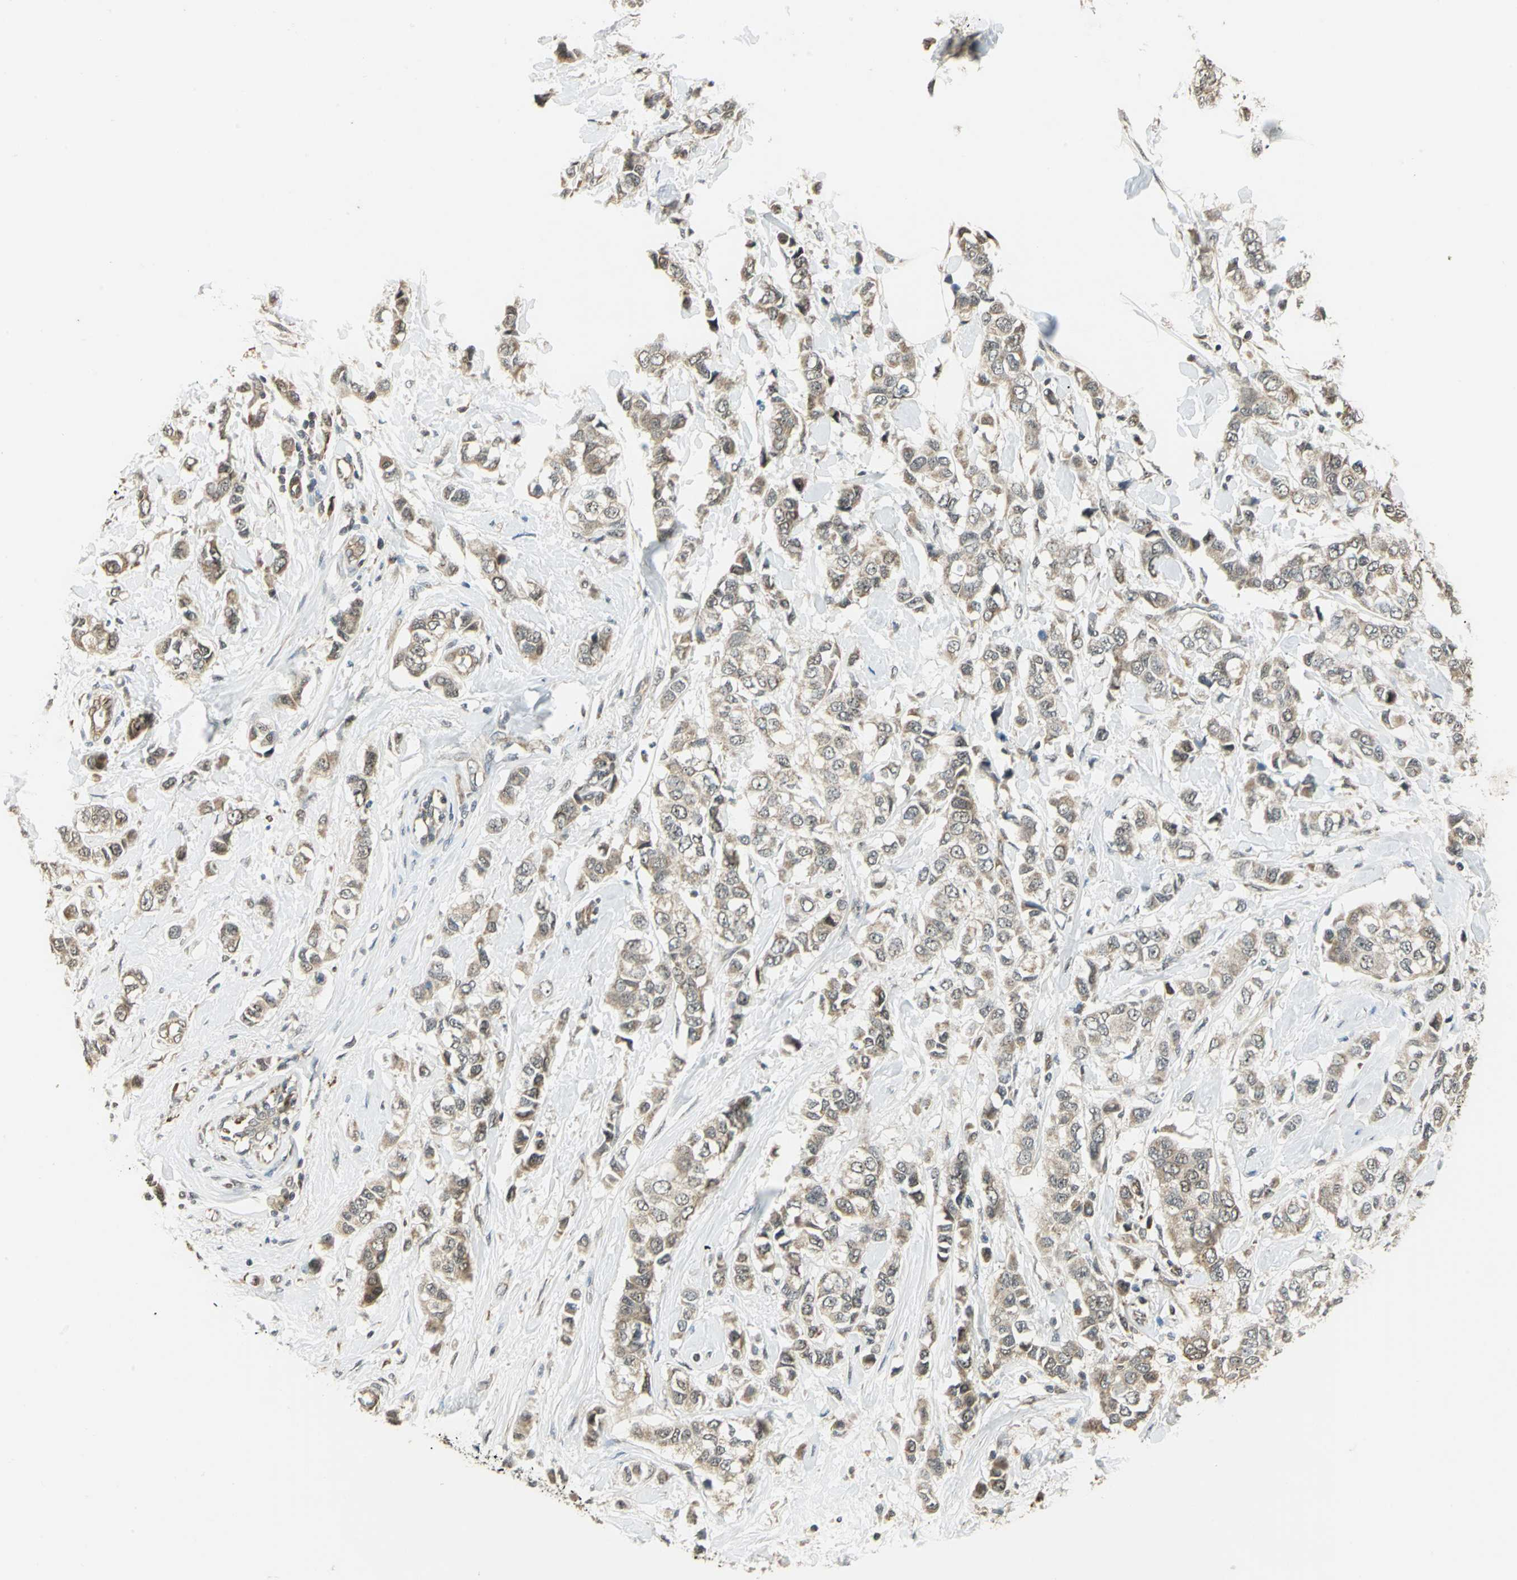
{"staining": {"intensity": "weak", "quantity": ">75%", "location": "cytoplasmic/membranous"}, "tissue": "breast cancer", "cell_type": "Tumor cells", "image_type": "cancer", "snomed": [{"axis": "morphology", "description": "Duct carcinoma"}, {"axis": "topography", "description": "Breast"}], "caption": "Infiltrating ductal carcinoma (breast) stained with DAB (3,3'-diaminobenzidine) IHC exhibits low levels of weak cytoplasmic/membranous positivity in approximately >75% of tumor cells.", "gene": "PLAGL2", "patient": {"sex": "female", "age": 50}}